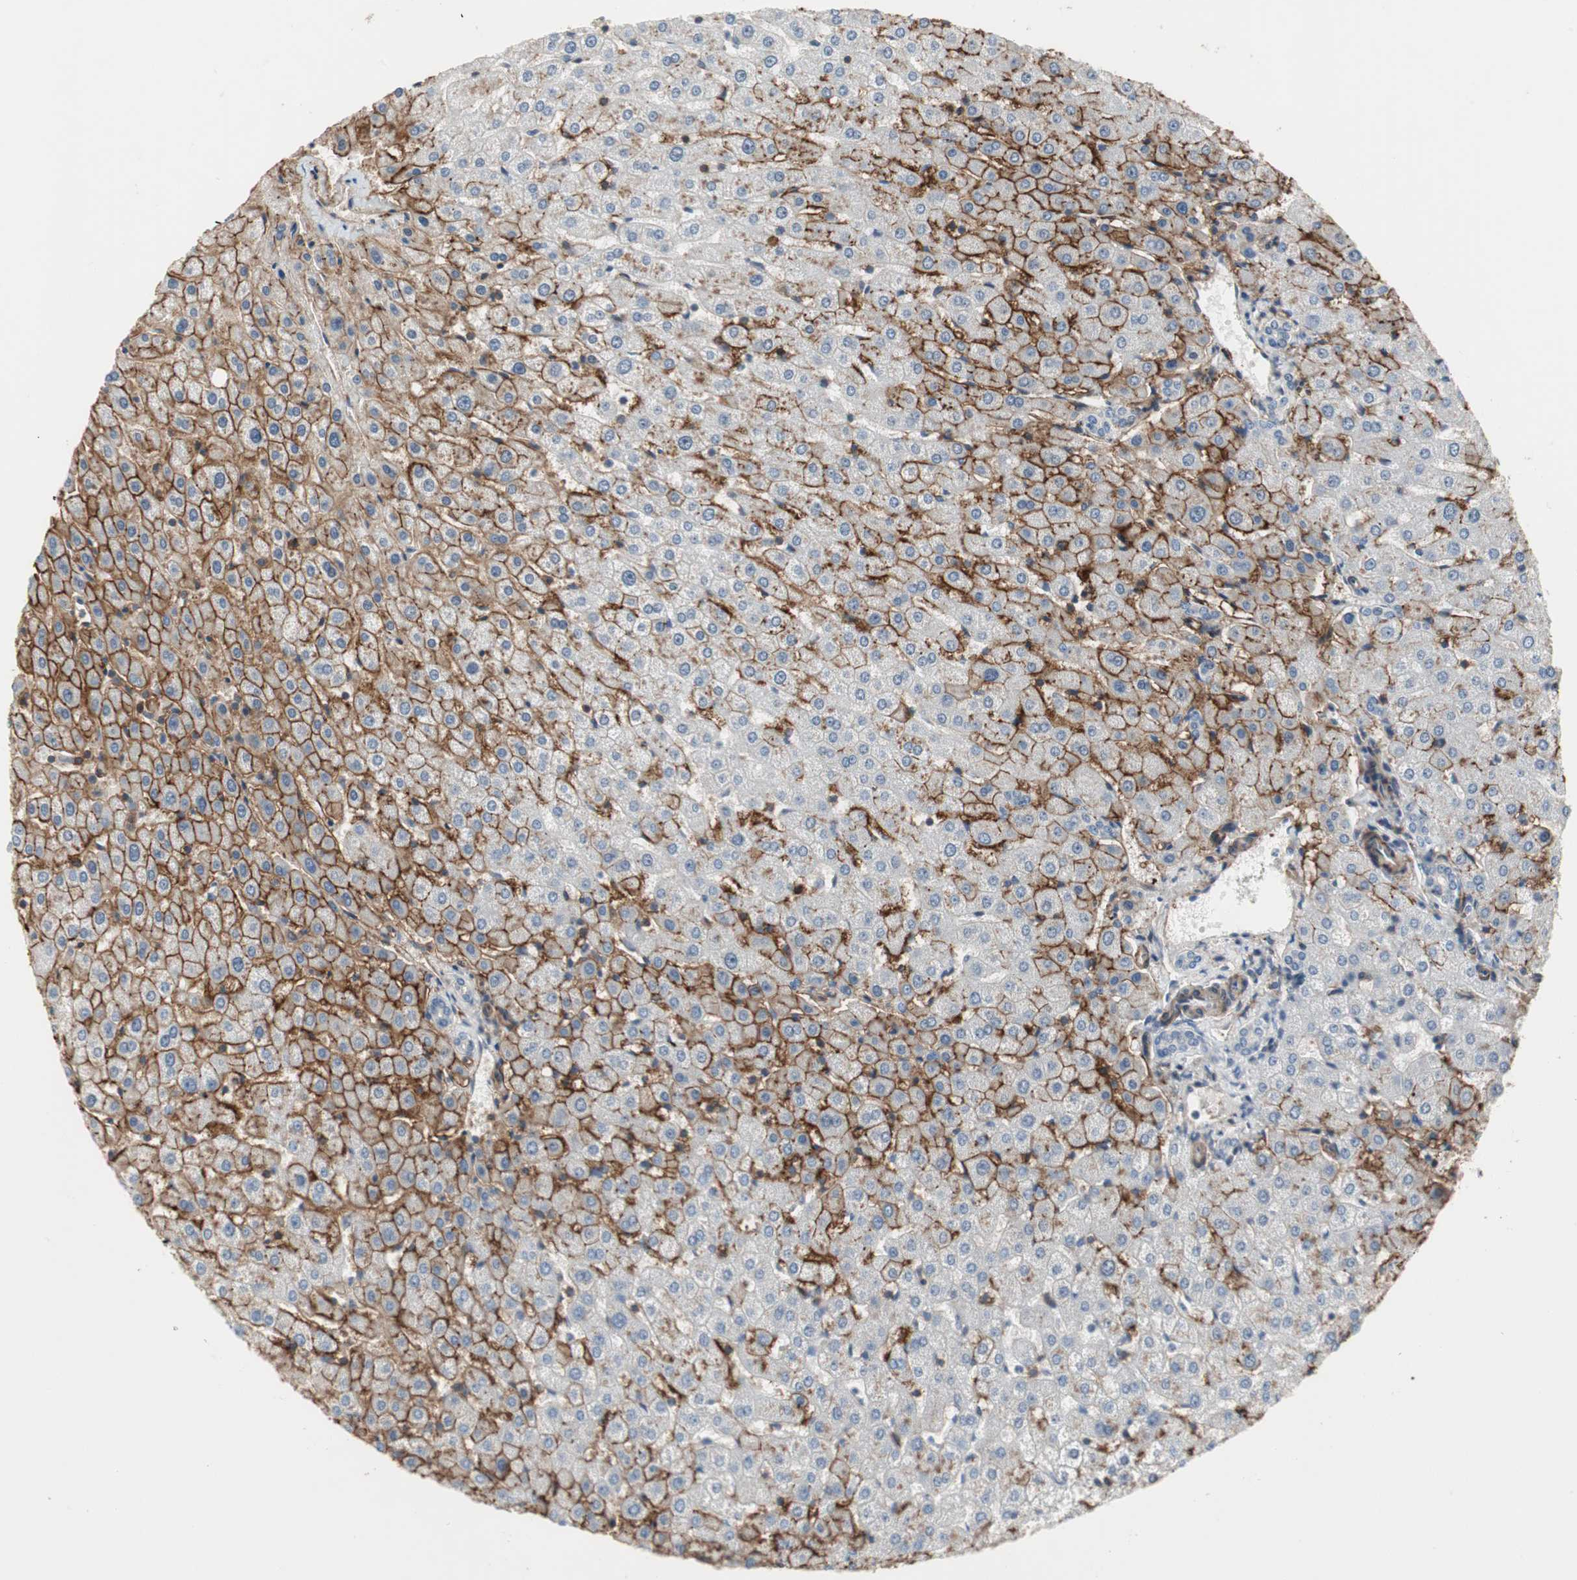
{"staining": {"intensity": "negative", "quantity": "none", "location": "none"}, "tissue": "liver", "cell_type": "Cholangiocytes", "image_type": "normal", "snomed": [{"axis": "morphology", "description": "Normal tissue, NOS"}, {"axis": "morphology", "description": "Fibrosis, NOS"}, {"axis": "topography", "description": "Liver"}], "caption": "Photomicrograph shows no significant protein staining in cholangiocytes of normal liver.", "gene": "GRHL1", "patient": {"sex": "female", "age": 29}}